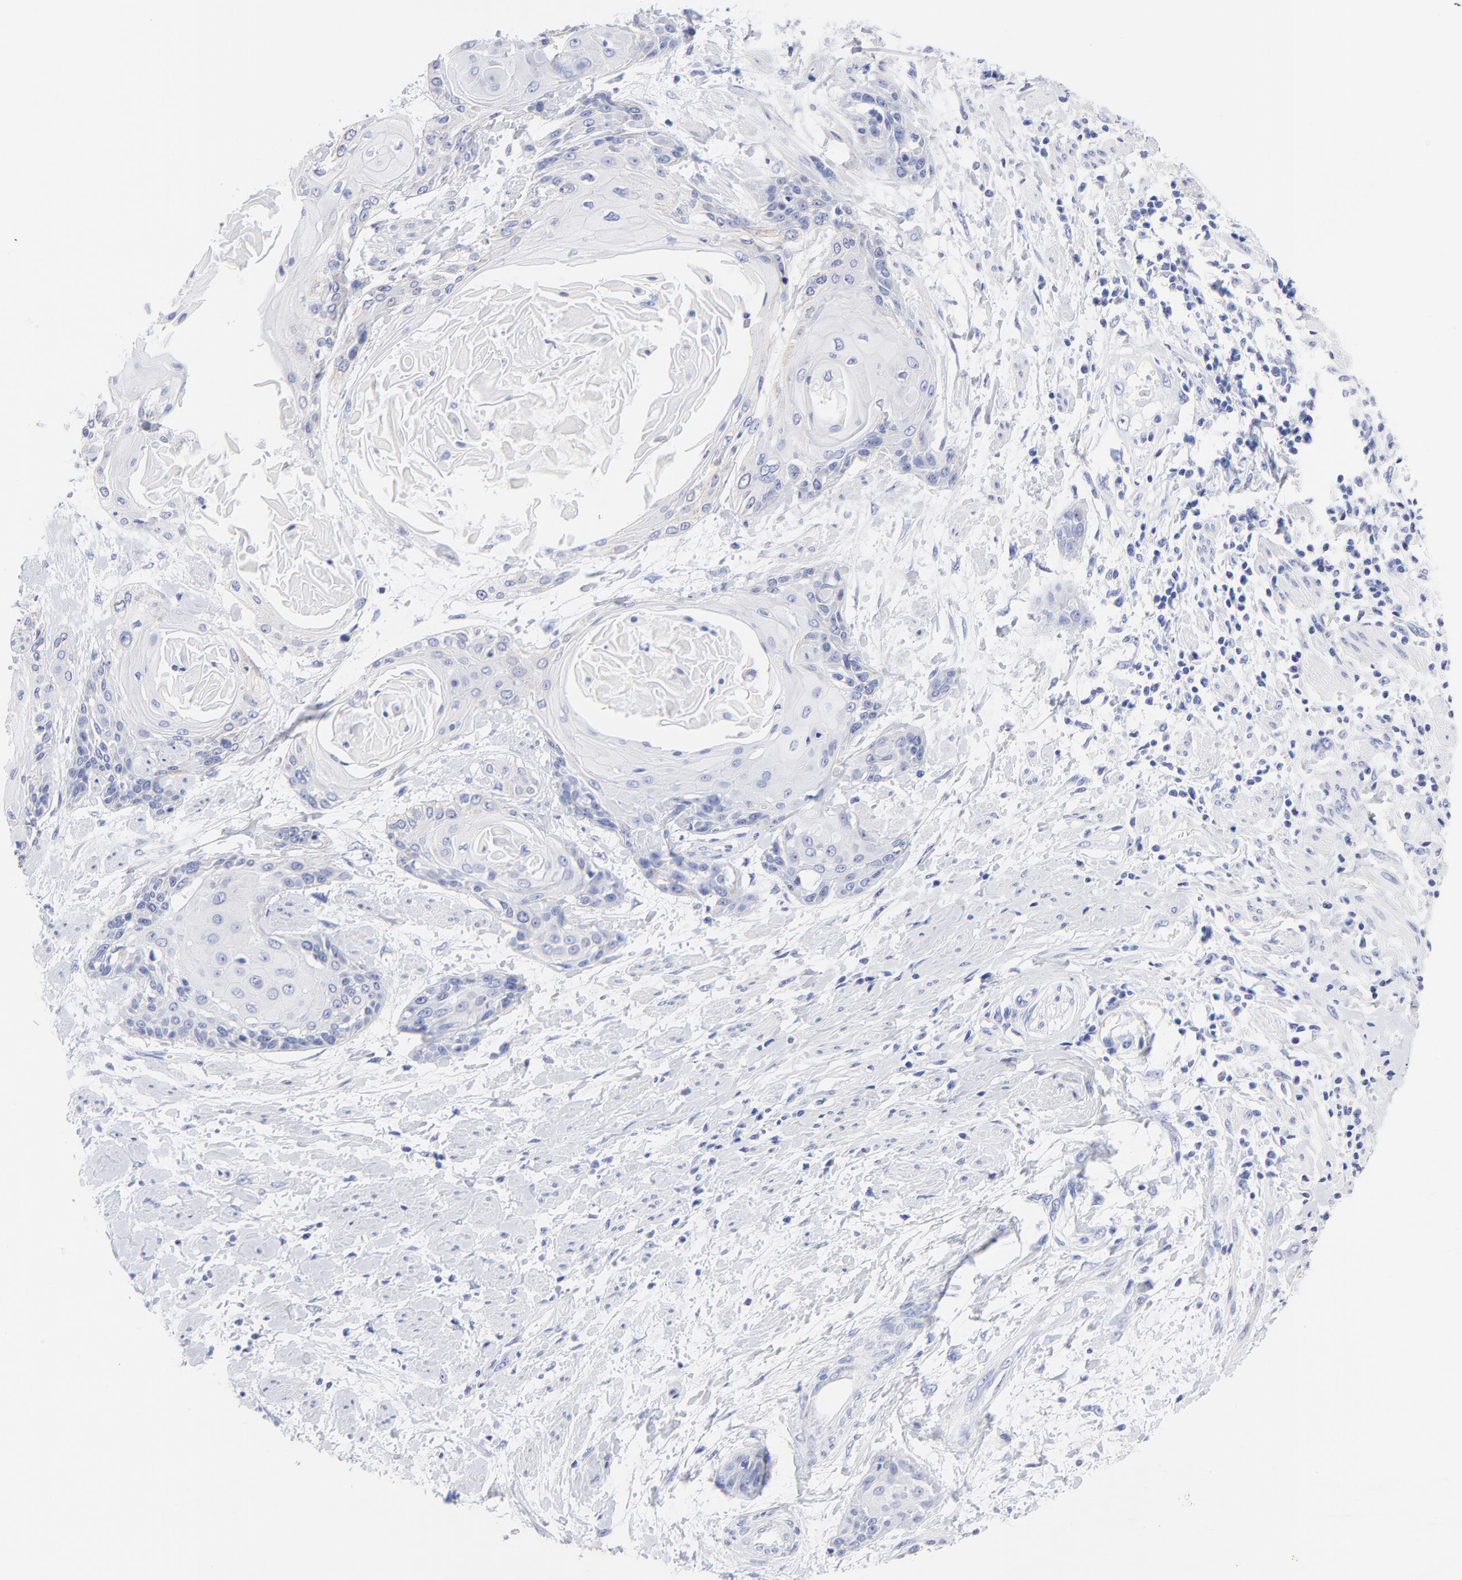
{"staining": {"intensity": "negative", "quantity": "none", "location": "none"}, "tissue": "cervical cancer", "cell_type": "Tumor cells", "image_type": "cancer", "snomed": [{"axis": "morphology", "description": "Squamous cell carcinoma, NOS"}, {"axis": "topography", "description": "Cervix"}], "caption": "High magnification brightfield microscopy of cervical cancer (squamous cell carcinoma) stained with DAB (3,3'-diaminobenzidine) (brown) and counterstained with hematoxylin (blue): tumor cells show no significant staining.", "gene": "ACY1", "patient": {"sex": "female", "age": 57}}